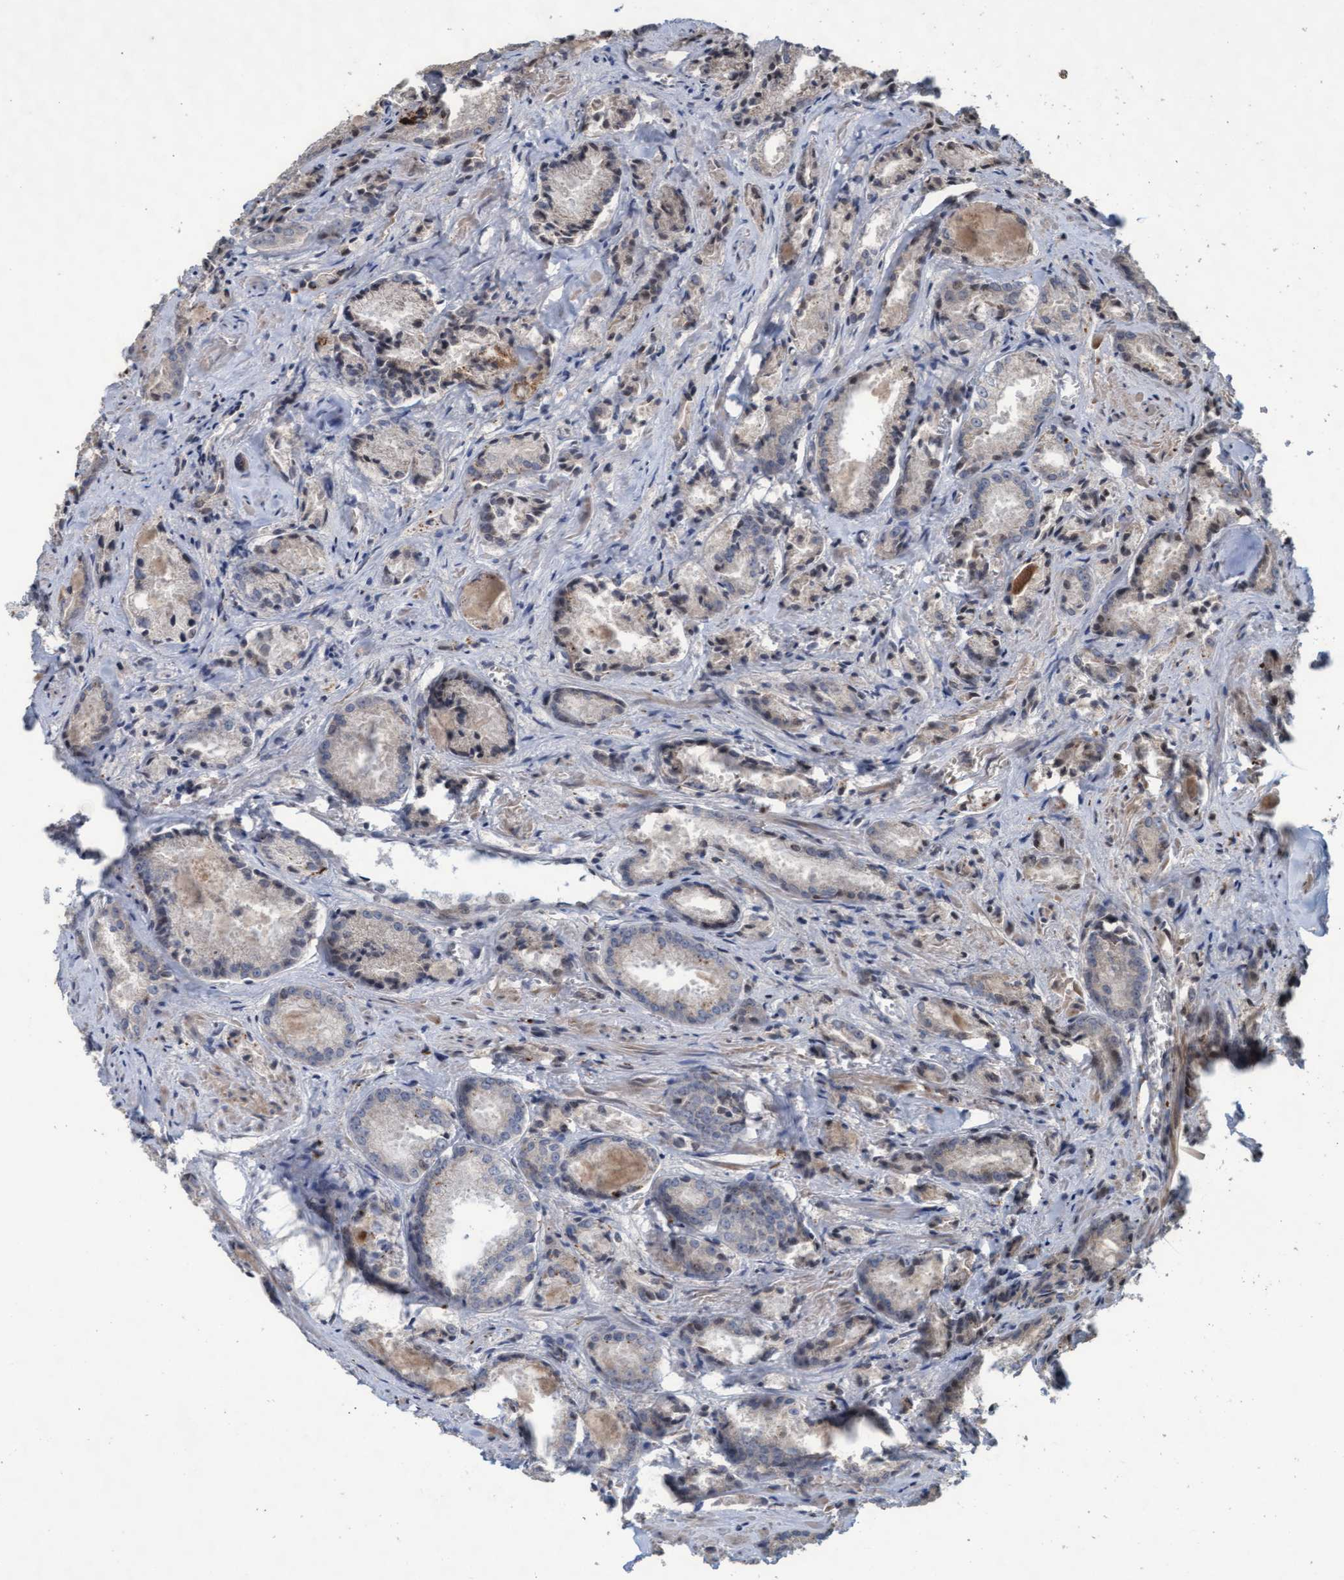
{"staining": {"intensity": "negative", "quantity": "none", "location": "none"}, "tissue": "prostate cancer", "cell_type": "Tumor cells", "image_type": "cancer", "snomed": [{"axis": "morphology", "description": "Adenocarcinoma, Low grade"}, {"axis": "topography", "description": "Prostate"}], "caption": "This is an immunohistochemistry (IHC) image of adenocarcinoma (low-grade) (prostate). There is no staining in tumor cells.", "gene": "KCNC2", "patient": {"sex": "male", "age": 64}}